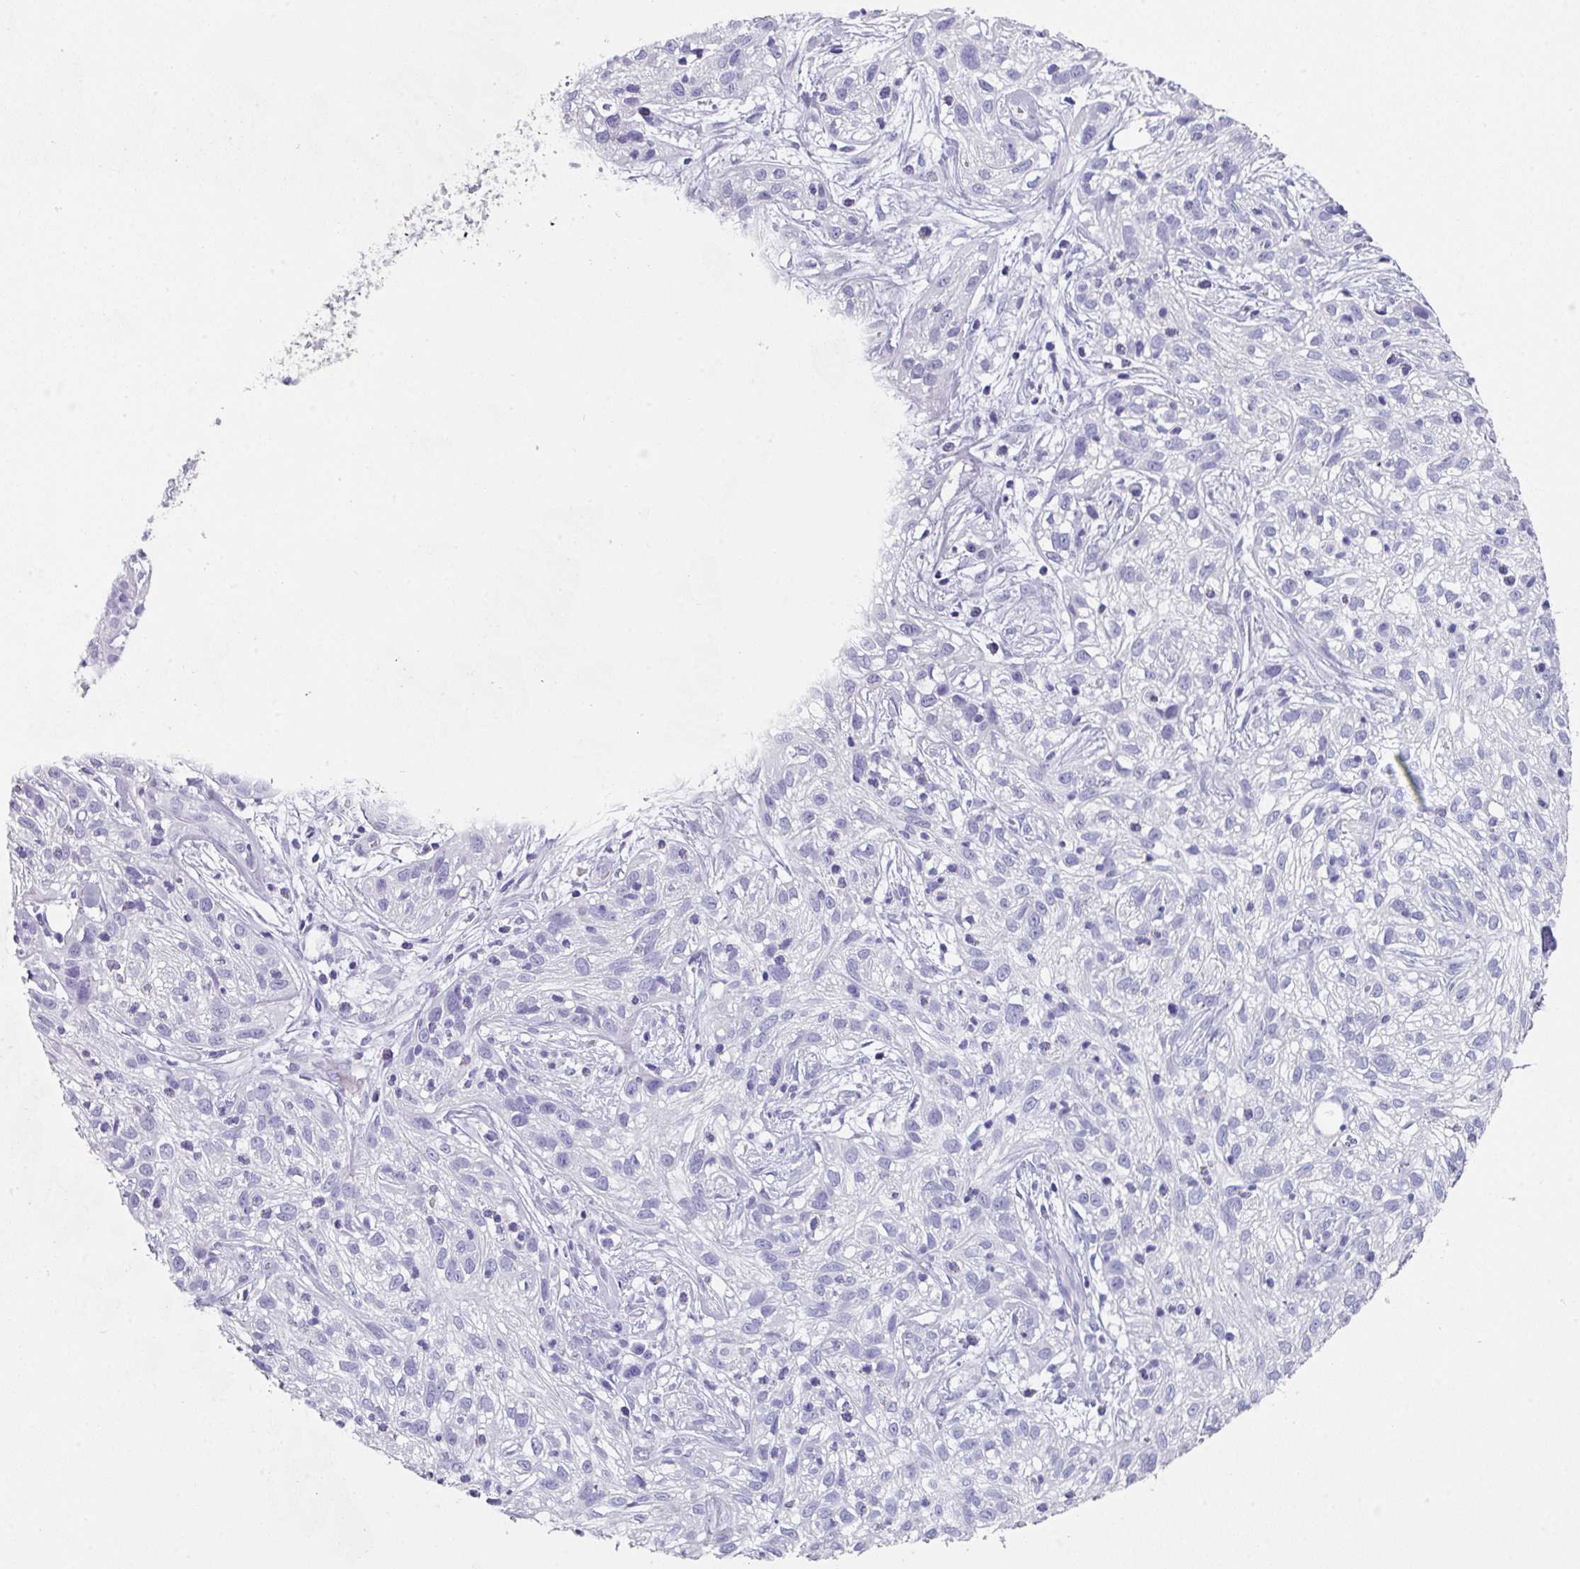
{"staining": {"intensity": "negative", "quantity": "none", "location": "none"}, "tissue": "skin cancer", "cell_type": "Tumor cells", "image_type": "cancer", "snomed": [{"axis": "morphology", "description": "Squamous cell carcinoma, NOS"}, {"axis": "topography", "description": "Skin"}], "caption": "A micrograph of skin cancer (squamous cell carcinoma) stained for a protein reveals no brown staining in tumor cells.", "gene": "PEX10", "patient": {"sex": "male", "age": 82}}